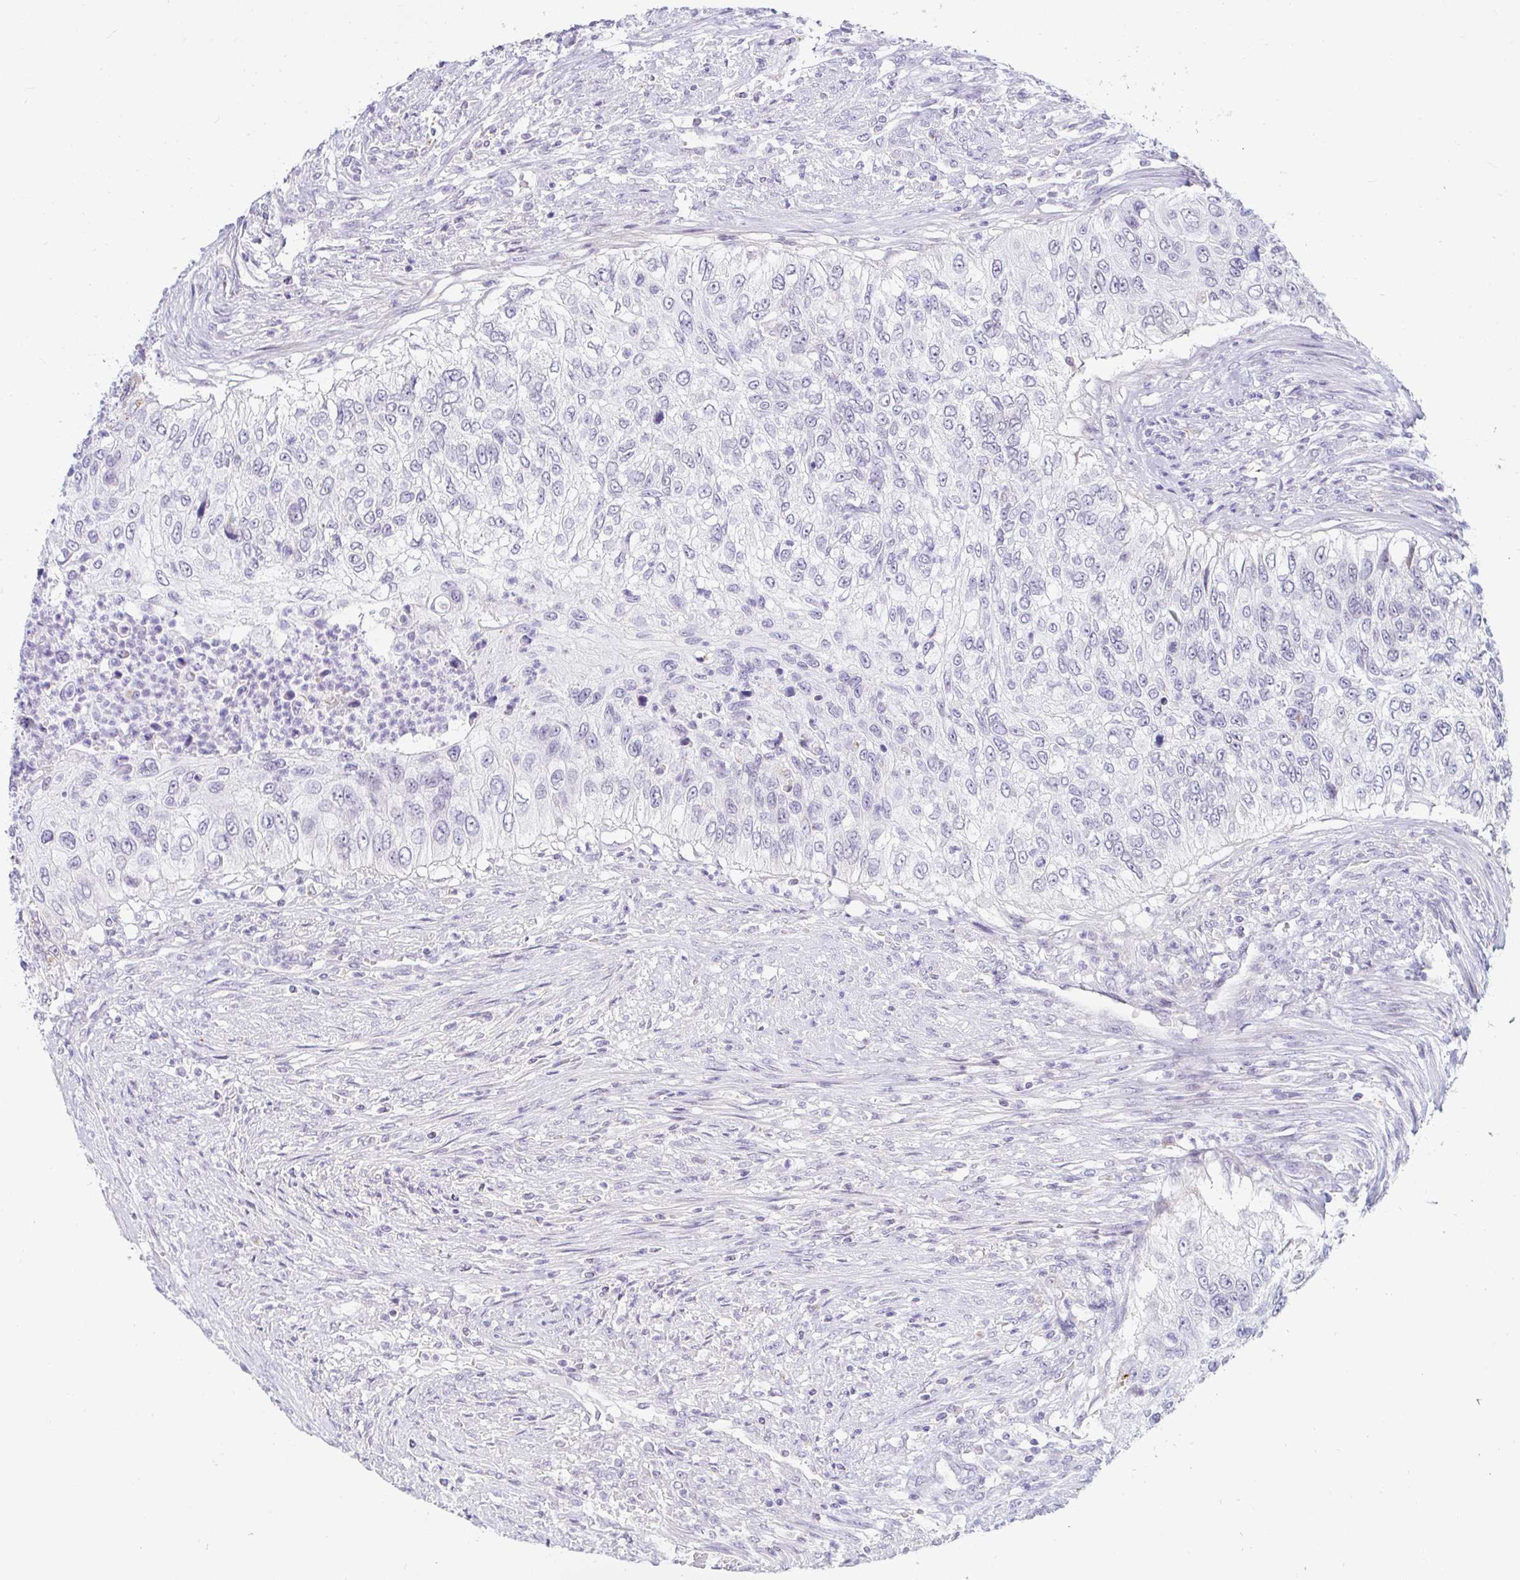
{"staining": {"intensity": "negative", "quantity": "none", "location": "none"}, "tissue": "urothelial cancer", "cell_type": "Tumor cells", "image_type": "cancer", "snomed": [{"axis": "morphology", "description": "Urothelial carcinoma, High grade"}, {"axis": "topography", "description": "Urinary bladder"}], "caption": "This is a micrograph of immunohistochemistry staining of high-grade urothelial carcinoma, which shows no positivity in tumor cells.", "gene": "OR51D1", "patient": {"sex": "female", "age": 60}}